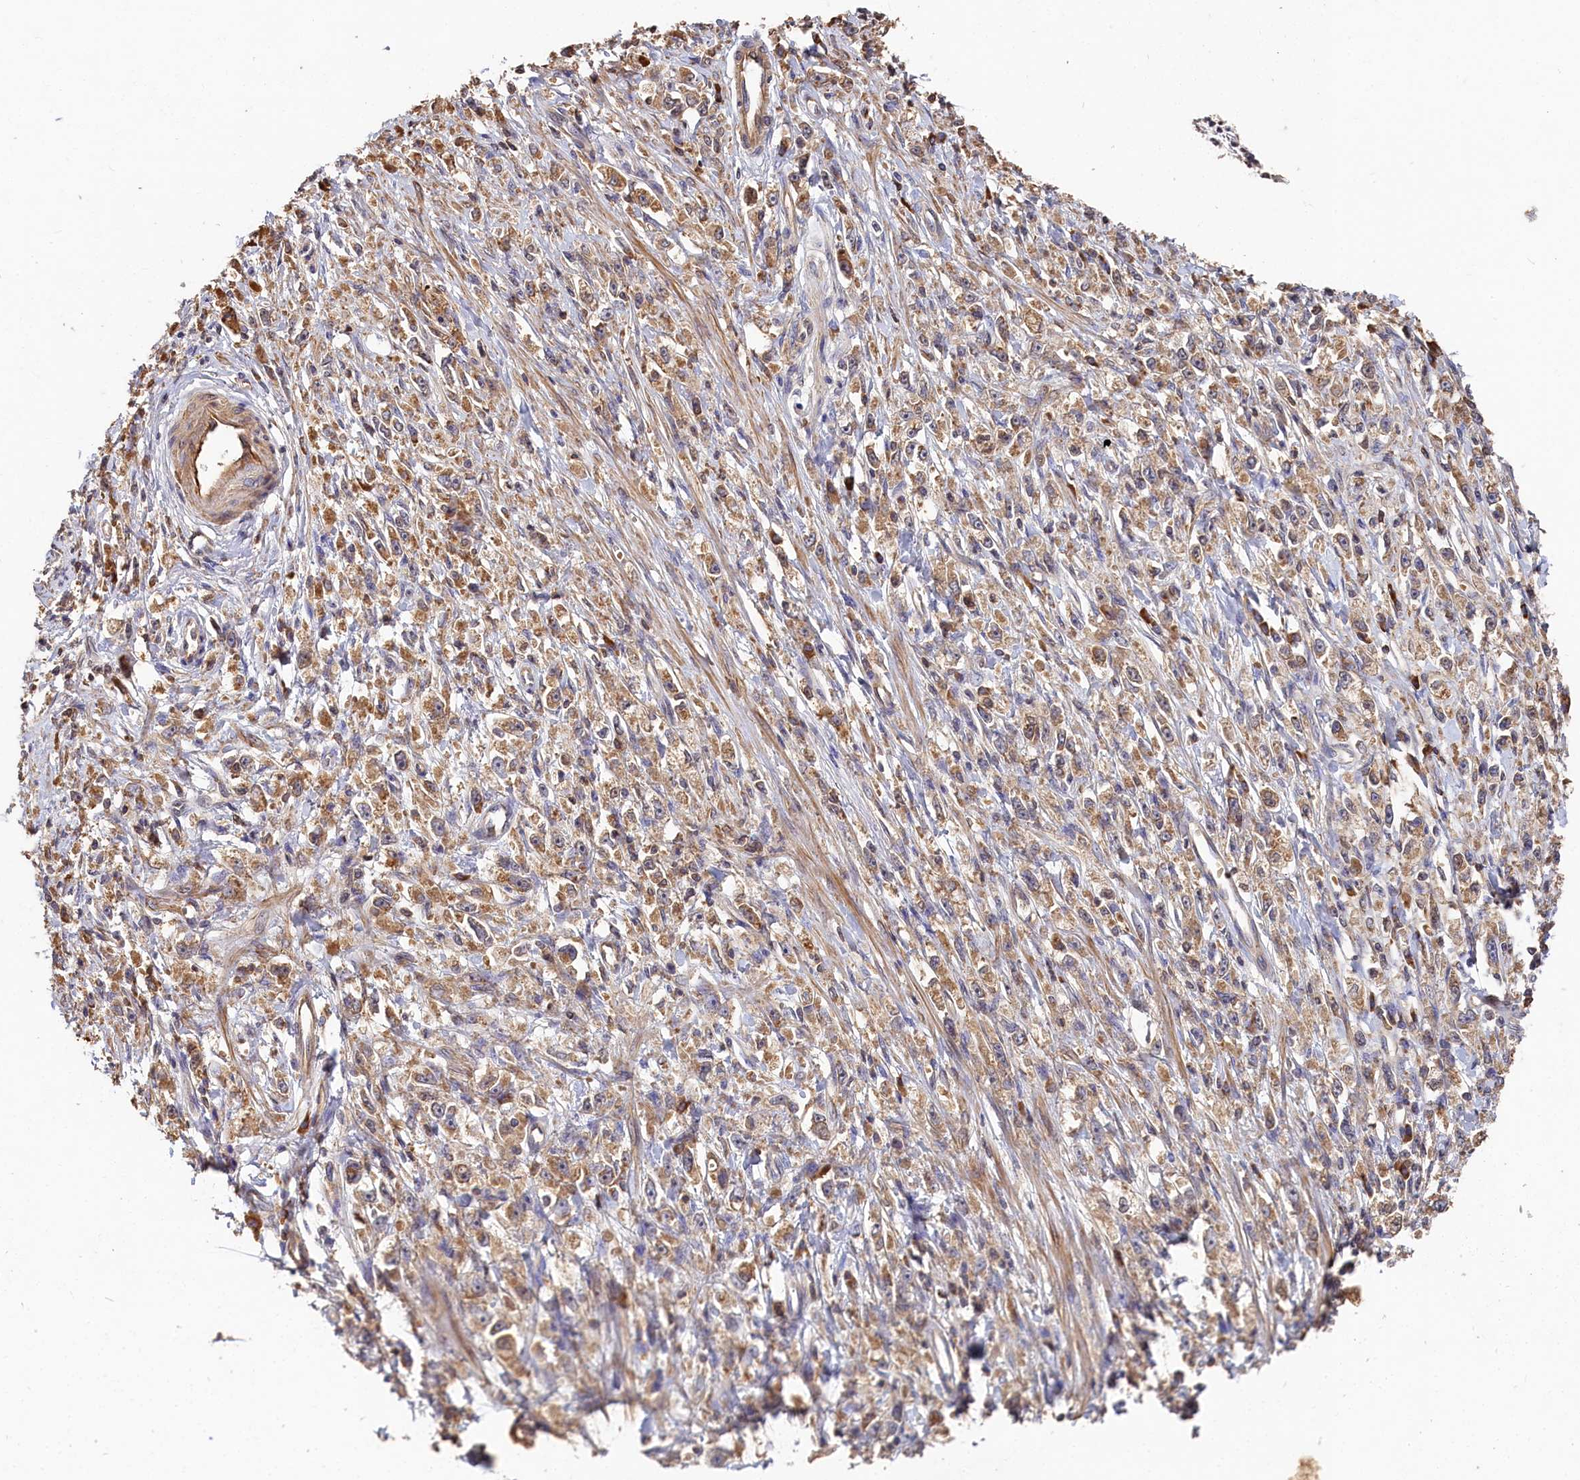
{"staining": {"intensity": "weak", "quantity": ">75%", "location": "cytoplasmic/membranous"}, "tissue": "stomach cancer", "cell_type": "Tumor cells", "image_type": "cancer", "snomed": [{"axis": "morphology", "description": "Adenocarcinoma, NOS"}, {"axis": "topography", "description": "Stomach"}], "caption": "Immunohistochemistry (IHC) (DAB) staining of human adenocarcinoma (stomach) reveals weak cytoplasmic/membranous protein positivity in about >75% of tumor cells.", "gene": "DHRS11", "patient": {"sex": "female", "age": 59}}